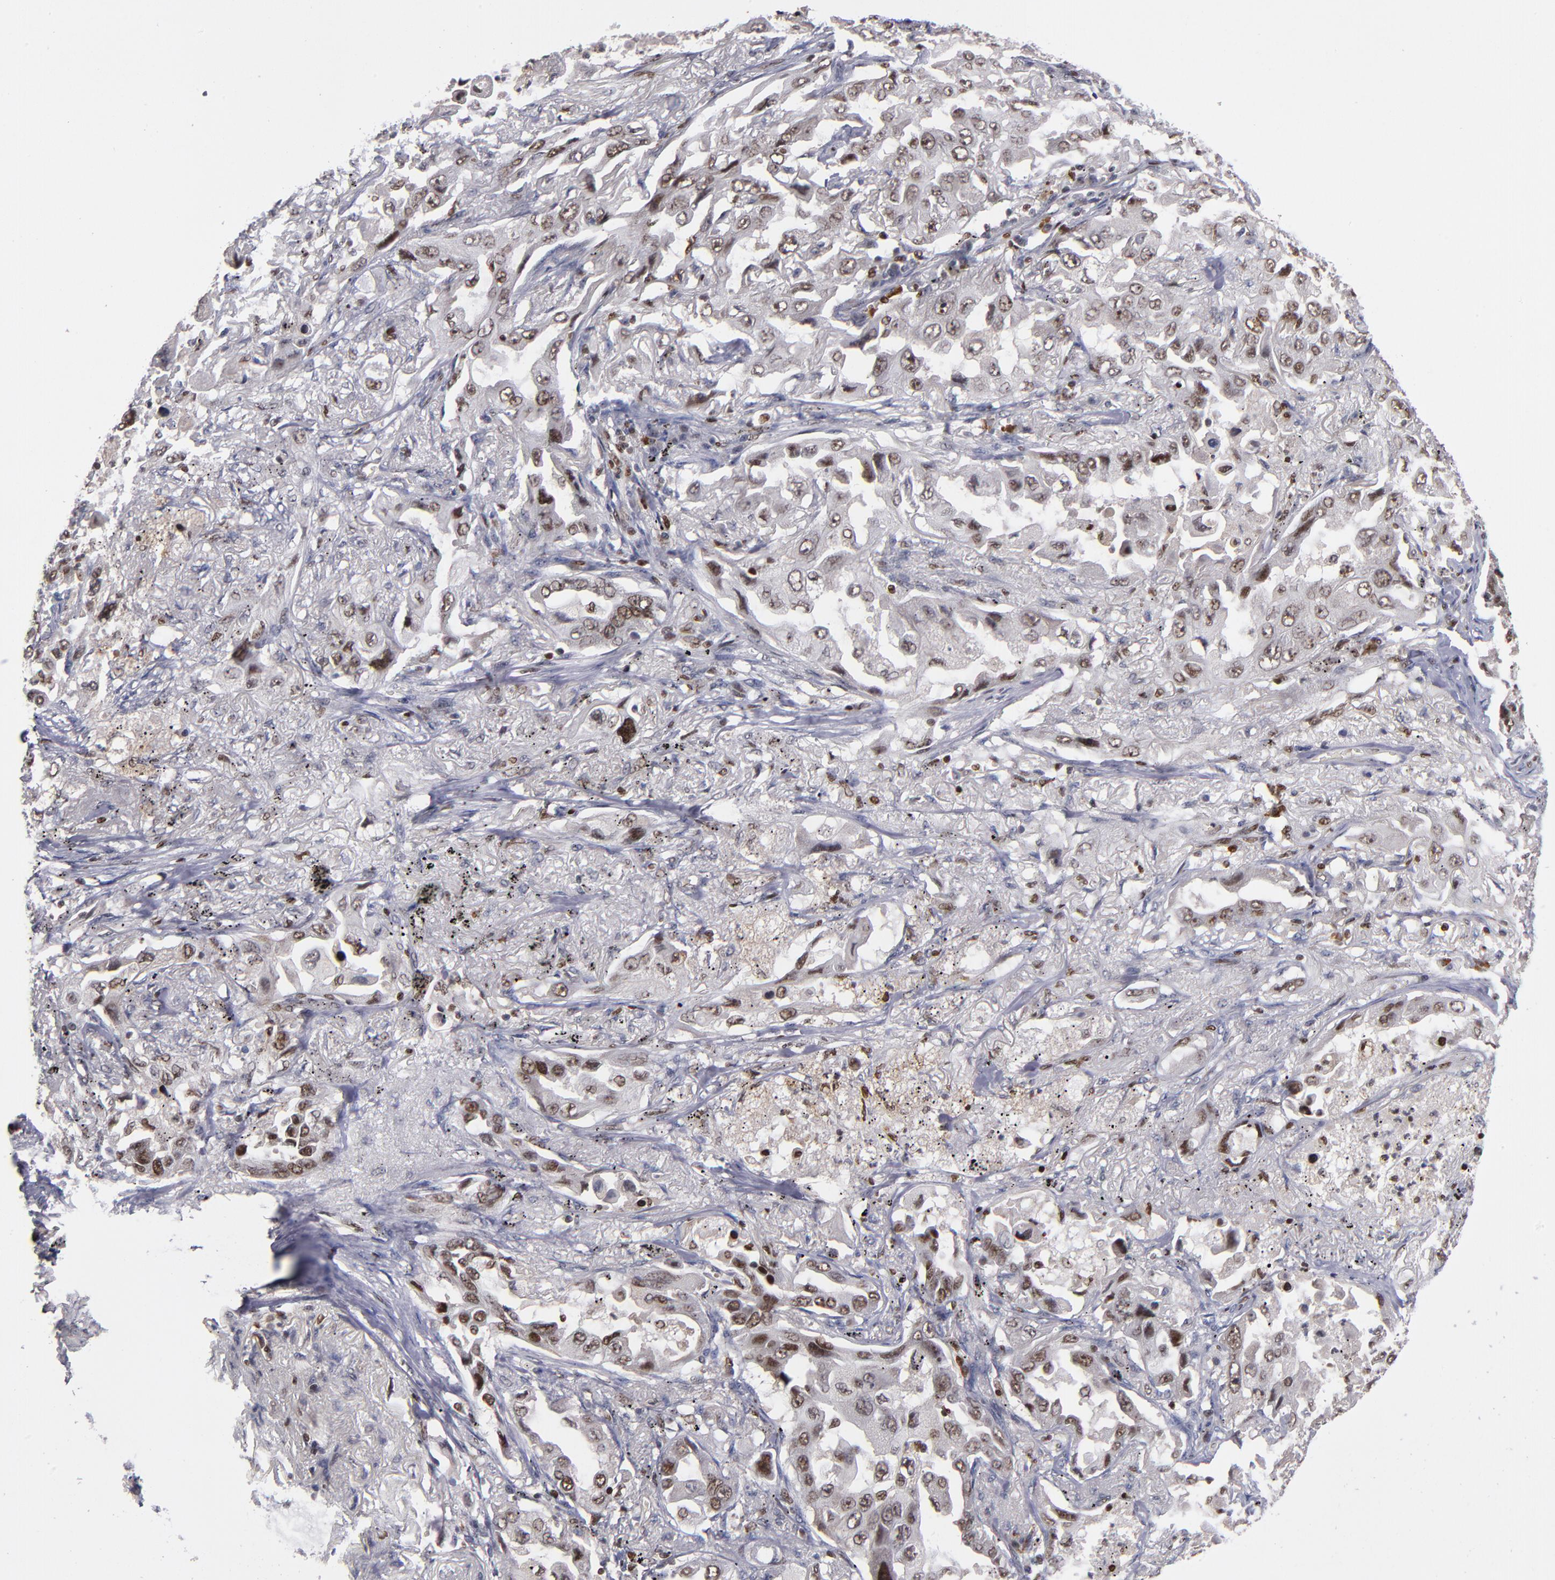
{"staining": {"intensity": "moderate", "quantity": ">75%", "location": "nuclear"}, "tissue": "lung cancer", "cell_type": "Tumor cells", "image_type": "cancer", "snomed": [{"axis": "morphology", "description": "Adenocarcinoma, NOS"}, {"axis": "topography", "description": "Lung"}], "caption": "Brown immunohistochemical staining in human lung cancer displays moderate nuclear expression in approximately >75% of tumor cells.", "gene": "KDM6A", "patient": {"sex": "female", "age": 65}}